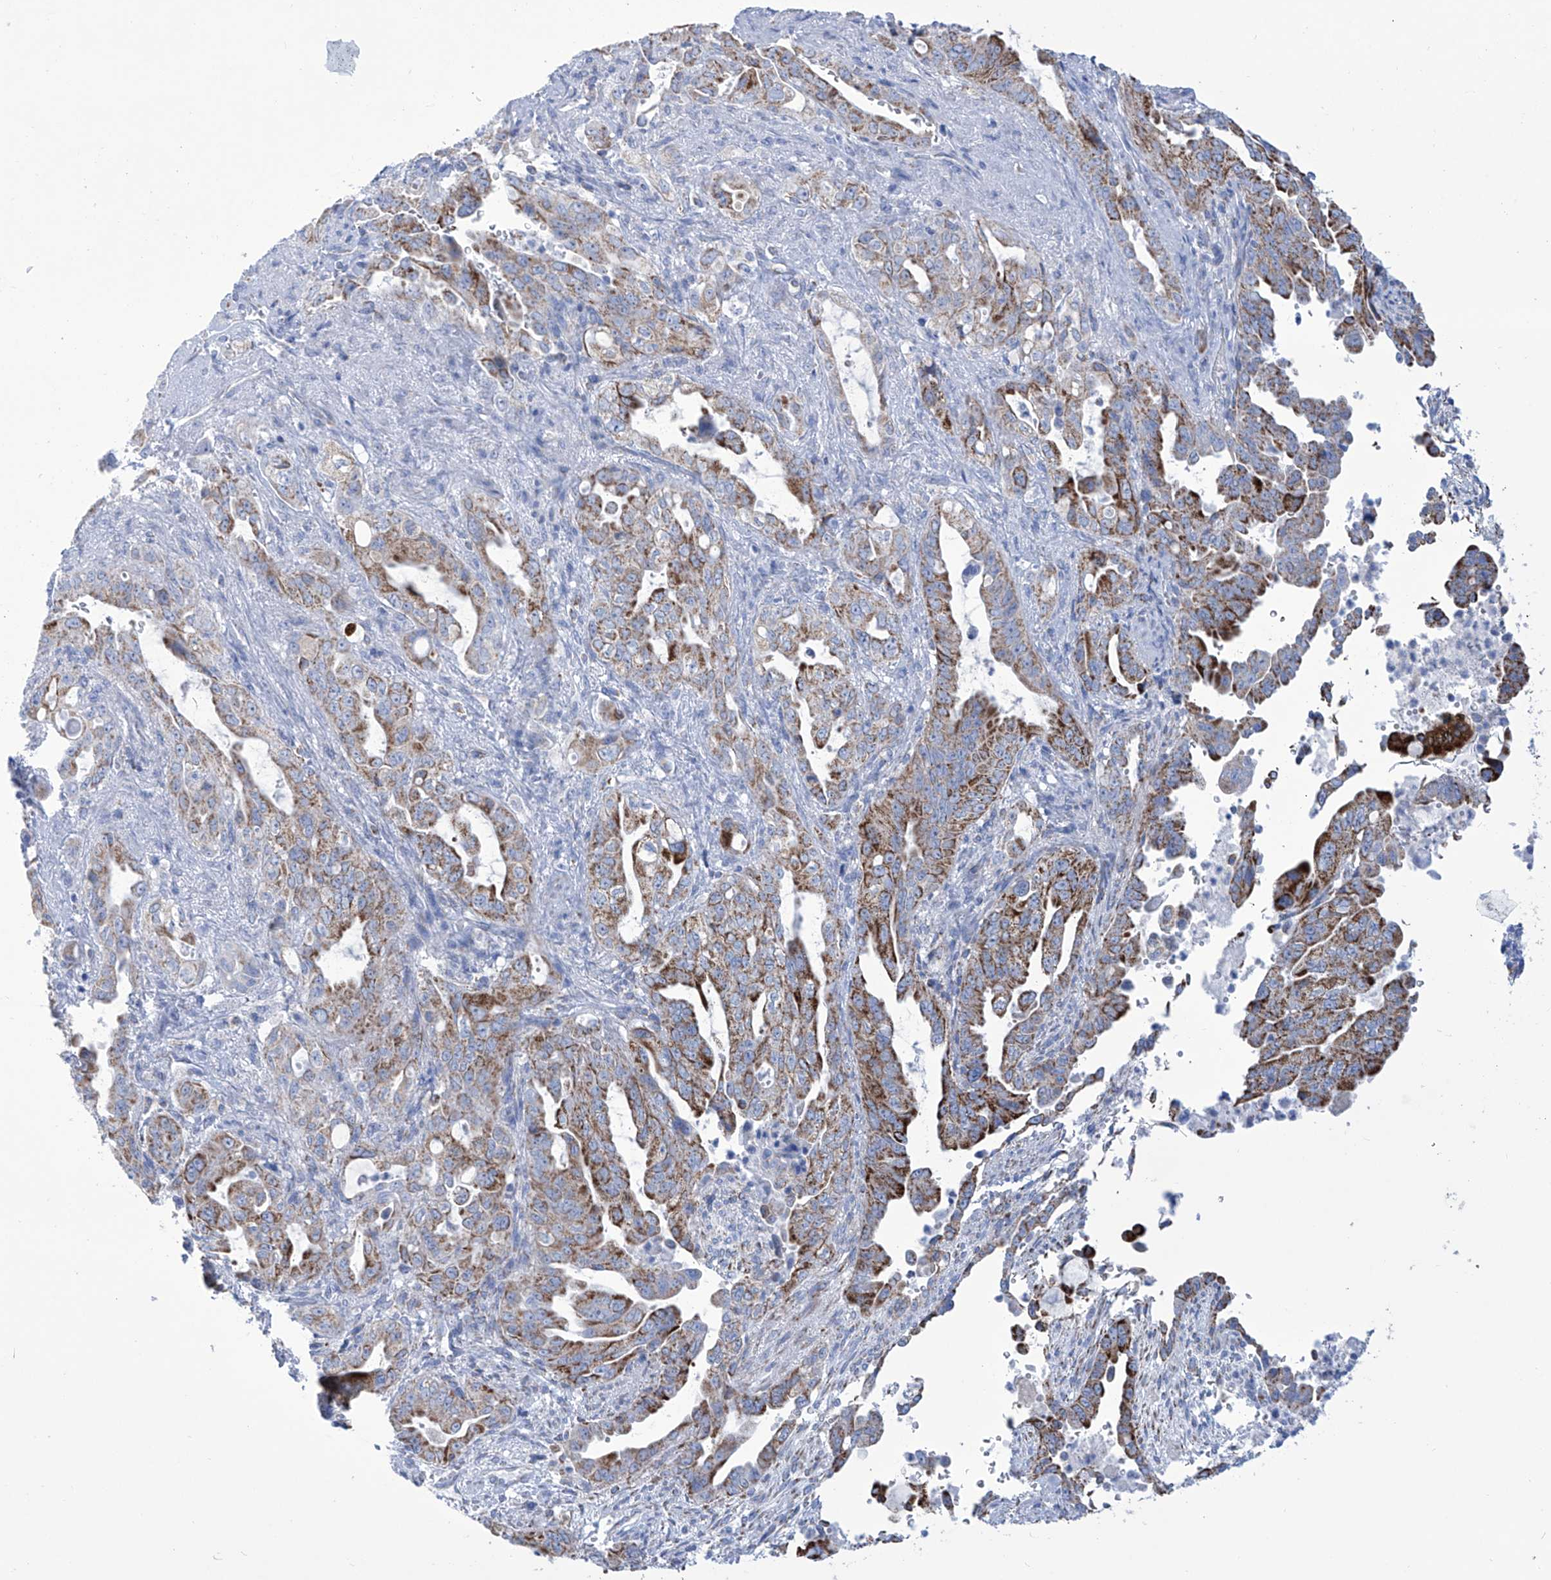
{"staining": {"intensity": "strong", "quantity": "25%-75%", "location": "cytoplasmic/membranous"}, "tissue": "pancreatic cancer", "cell_type": "Tumor cells", "image_type": "cancer", "snomed": [{"axis": "morphology", "description": "Adenocarcinoma, NOS"}, {"axis": "topography", "description": "Pancreas"}], "caption": "Tumor cells demonstrate high levels of strong cytoplasmic/membranous staining in approximately 25%-75% of cells in human pancreatic adenocarcinoma.", "gene": "ALDH6A1", "patient": {"sex": "male", "age": 70}}